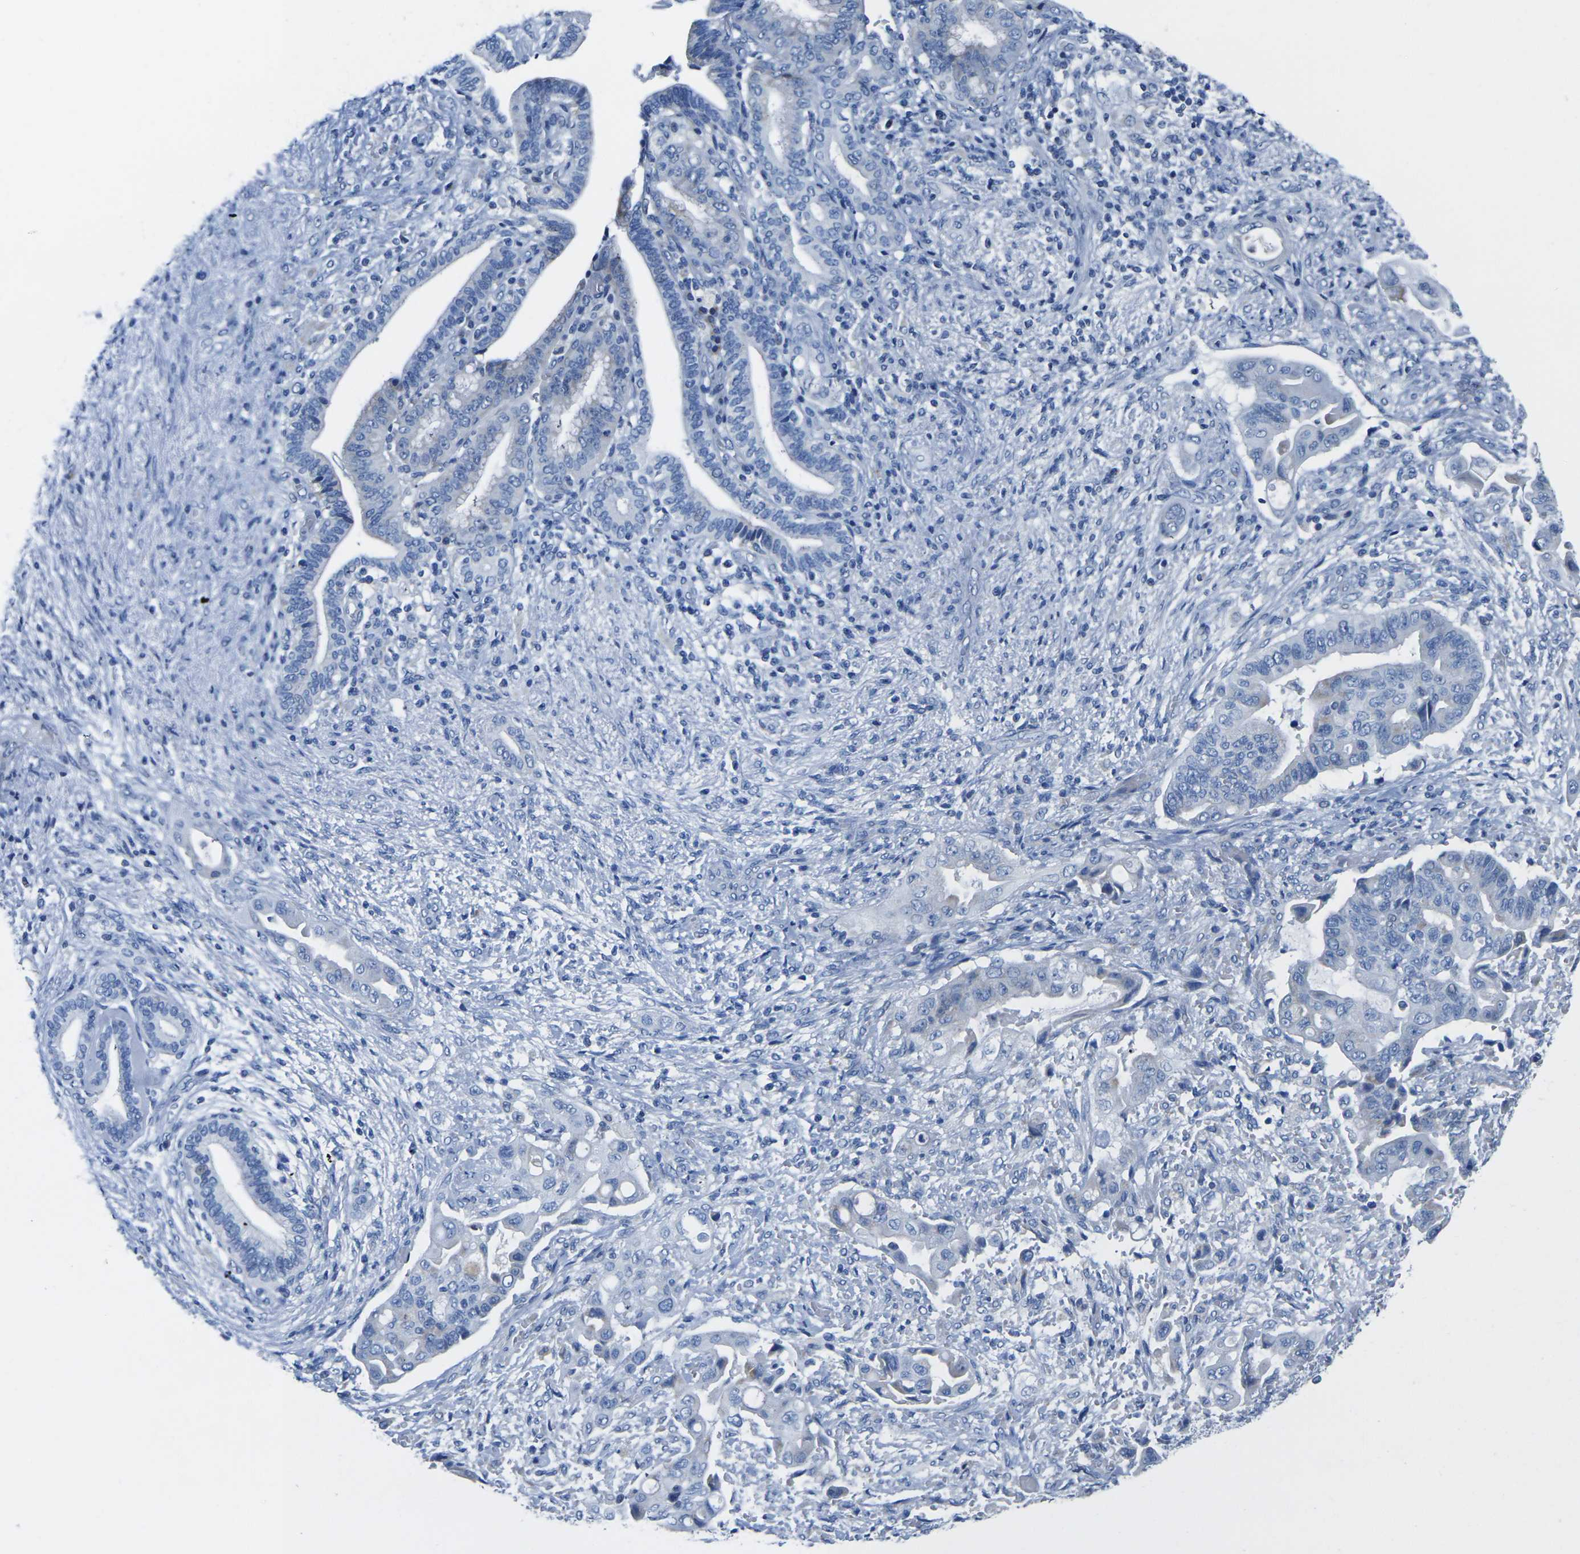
{"staining": {"intensity": "negative", "quantity": "none", "location": "none"}, "tissue": "liver cancer", "cell_type": "Tumor cells", "image_type": "cancer", "snomed": [{"axis": "morphology", "description": "Cholangiocarcinoma"}, {"axis": "topography", "description": "Liver"}], "caption": "Immunohistochemistry histopathology image of neoplastic tissue: human cholangiocarcinoma (liver) stained with DAB exhibits no significant protein staining in tumor cells.", "gene": "TMEM204", "patient": {"sex": "female", "age": 61}}